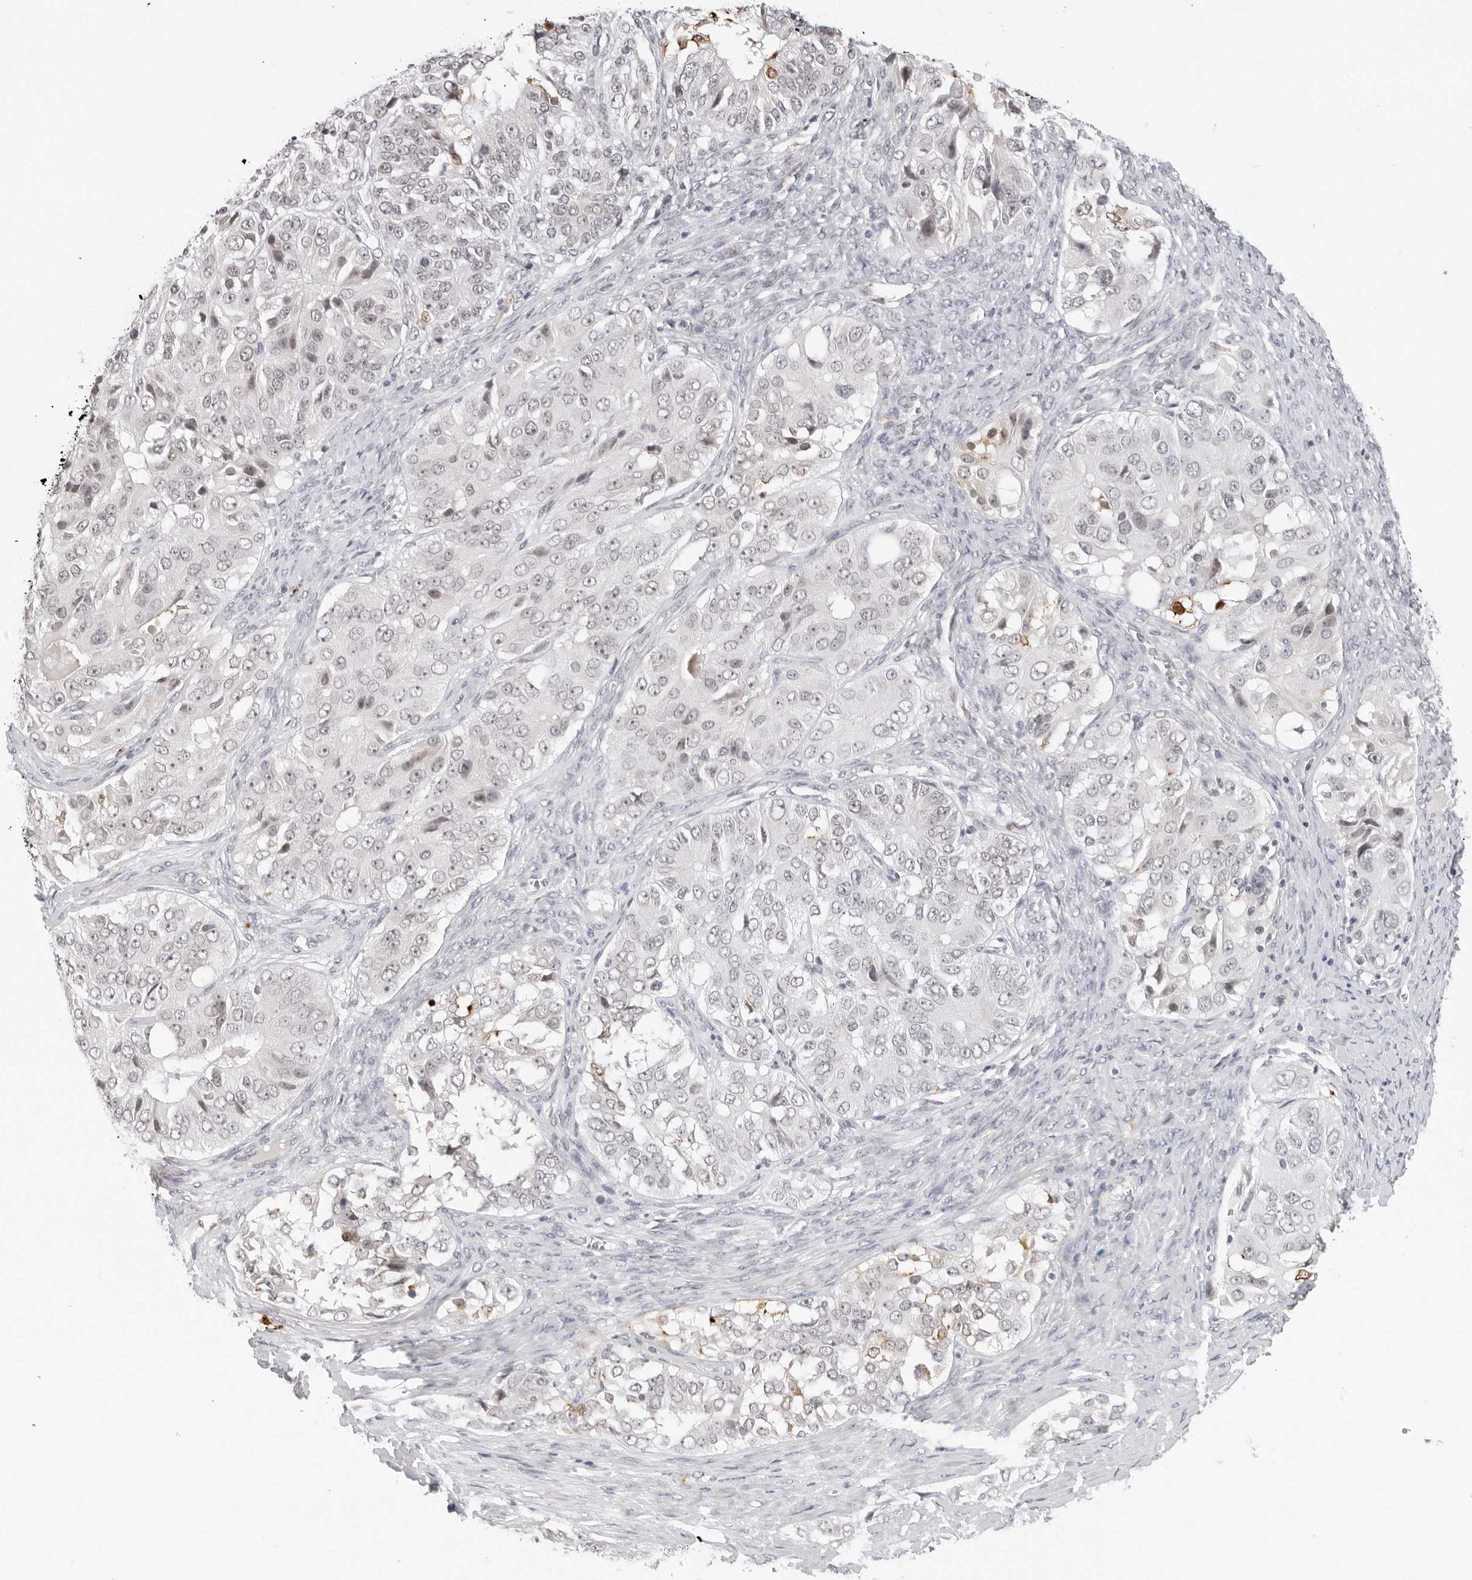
{"staining": {"intensity": "weak", "quantity": "<25%", "location": "nuclear"}, "tissue": "ovarian cancer", "cell_type": "Tumor cells", "image_type": "cancer", "snomed": [{"axis": "morphology", "description": "Carcinoma, endometroid"}, {"axis": "topography", "description": "Ovary"}], "caption": "The immunohistochemistry photomicrograph has no significant positivity in tumor cells of ovarian cancer tissue. Nuclei are stained in blue.", "gene": "MSH6", "patient": {"sex": "female", "age": 51}}